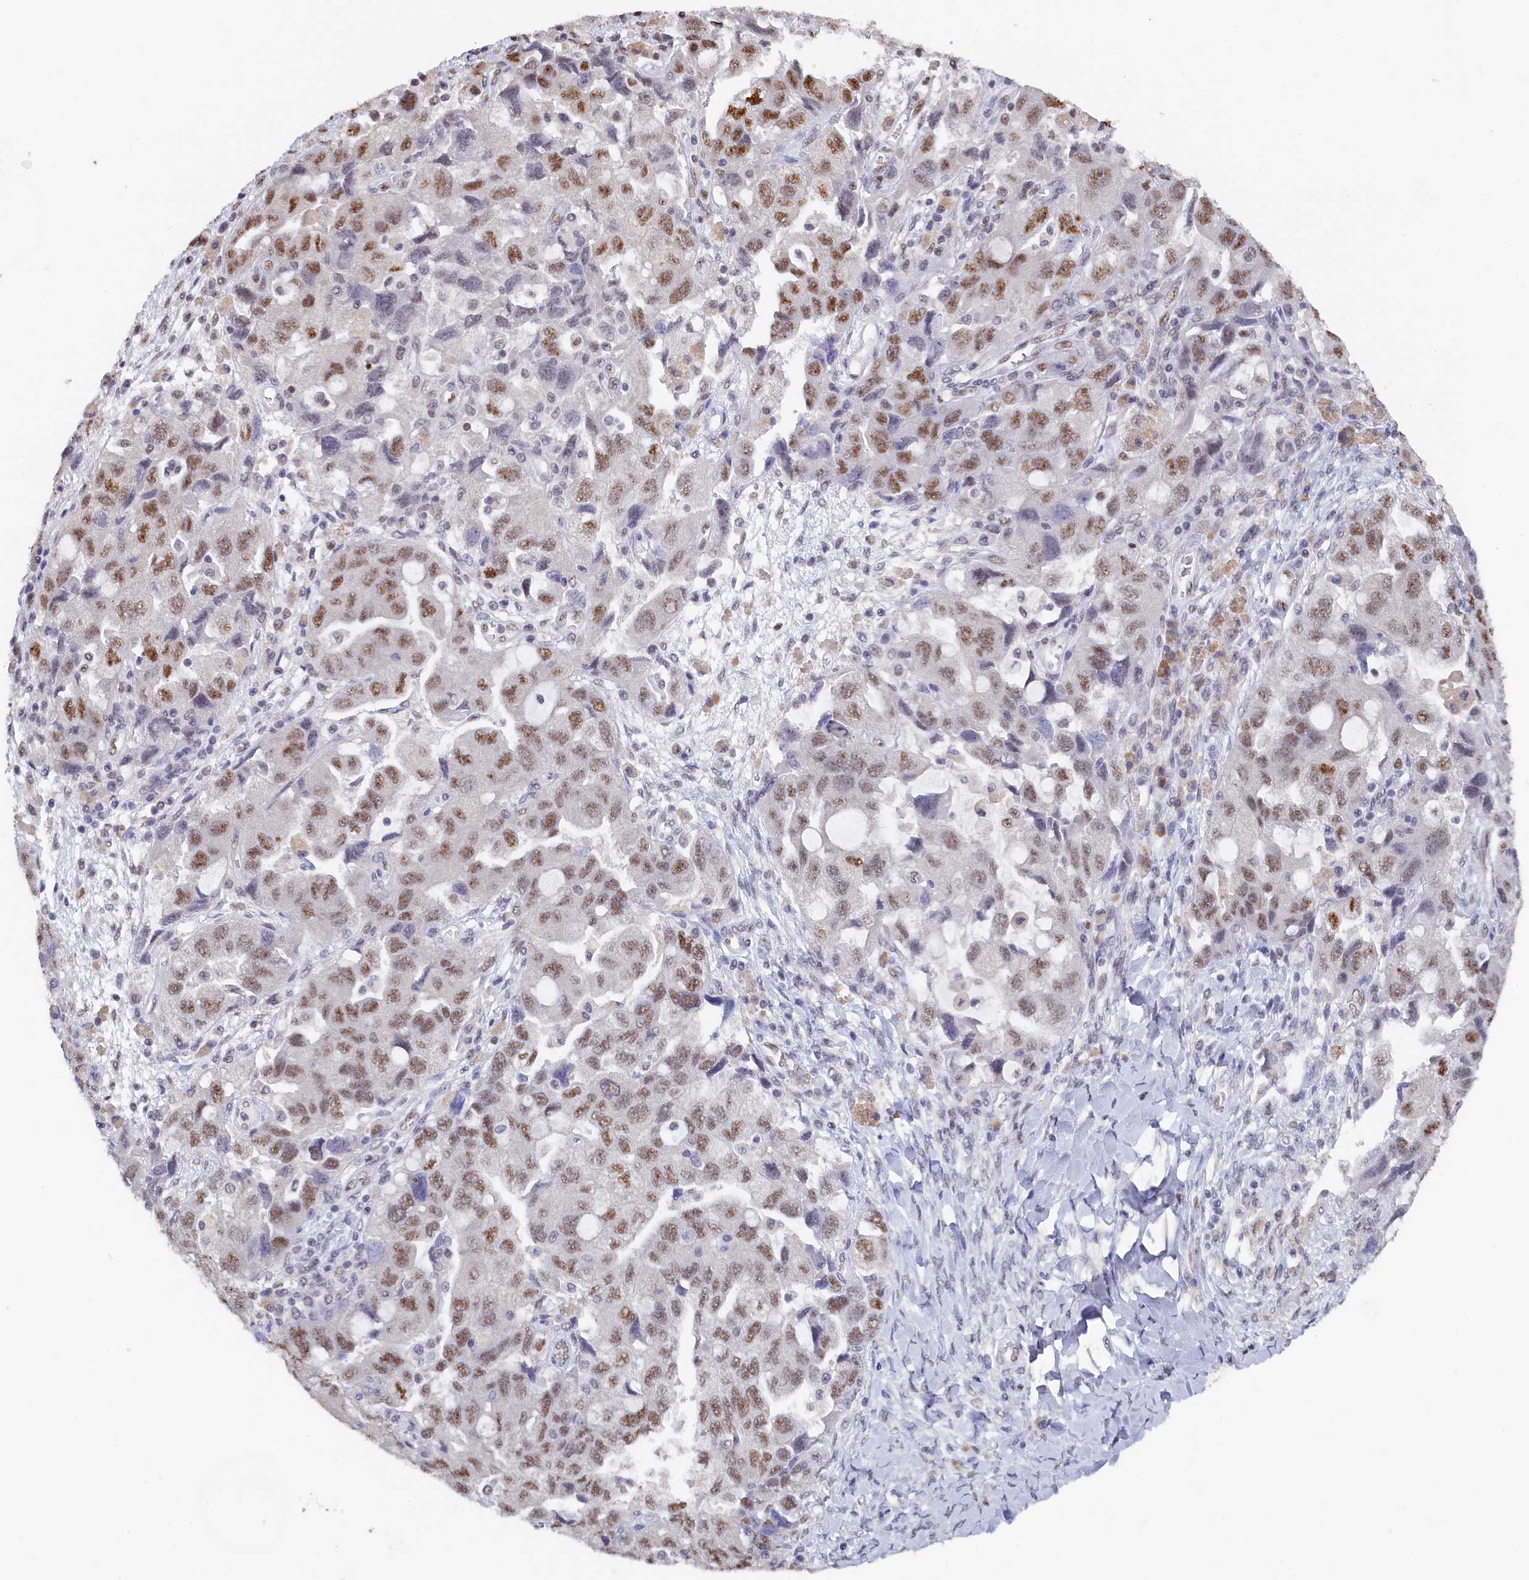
{"staining": {"intensity": "moderate", "quantity": "25%-75%", "location": "nuclear"}, "tissue": "ovarian cancer", "cell_type": "Tumor cells", "image_type": "cancer", "snomed": [{"axis": "morphology", "description": "Carcinoma, NOS"}, {"axis": "morphology", "description": "Cystadenocarcinoma, serous, NOS"}, {"axis": "topography", "description": "Ovary"}], "caption": "Approximately 25%-75% of tumor cells in ovarian cancer (carcinoma) exhibit moderate nuclear protein staining as visualized by brown immunohistochemical staining.", "gene": "MOSPD3", "patient": {"sex": "female", "age": 69}}